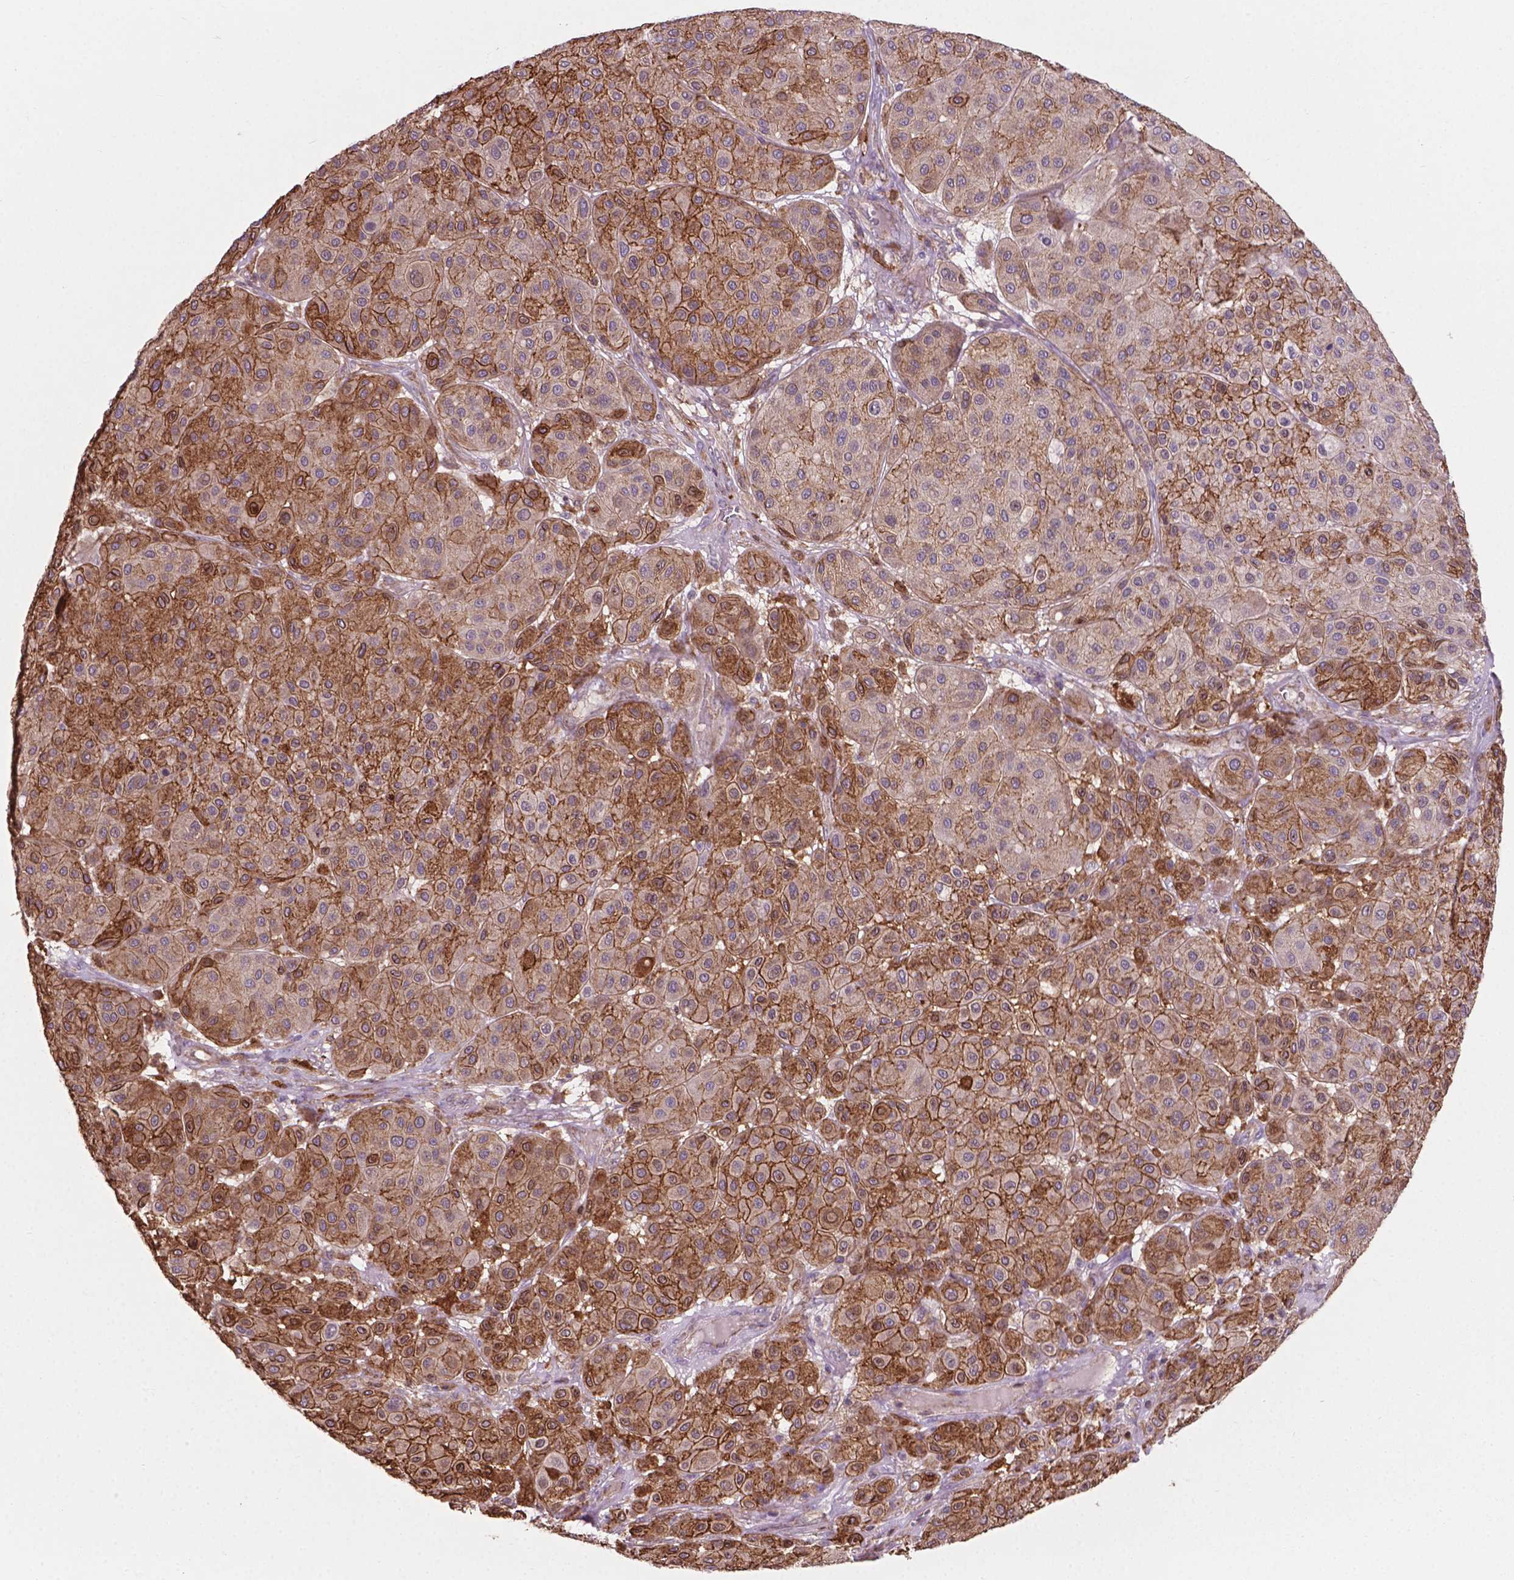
{"staining": {"intensity": "moderate", "quantity": ">75%", "location": "cytoplasmic/membranous"}, "tissue": "melanoma", "cell_type": "Tumor cells", "image_type": "cancer", "snomed": [{"axis": "morphology", "description": "Malignant melanoma, Metastatic site"}, {"axis": "topography", "description": "Smooth muscle"}], "caption": "DAB immunohistochemical staining of human melanoma displays moderate cytoplasmic/membranous protein staining in about >75% of tumor cells.", "gene": "TCAF1", "patient": {"sex": "male", "age": 41}}